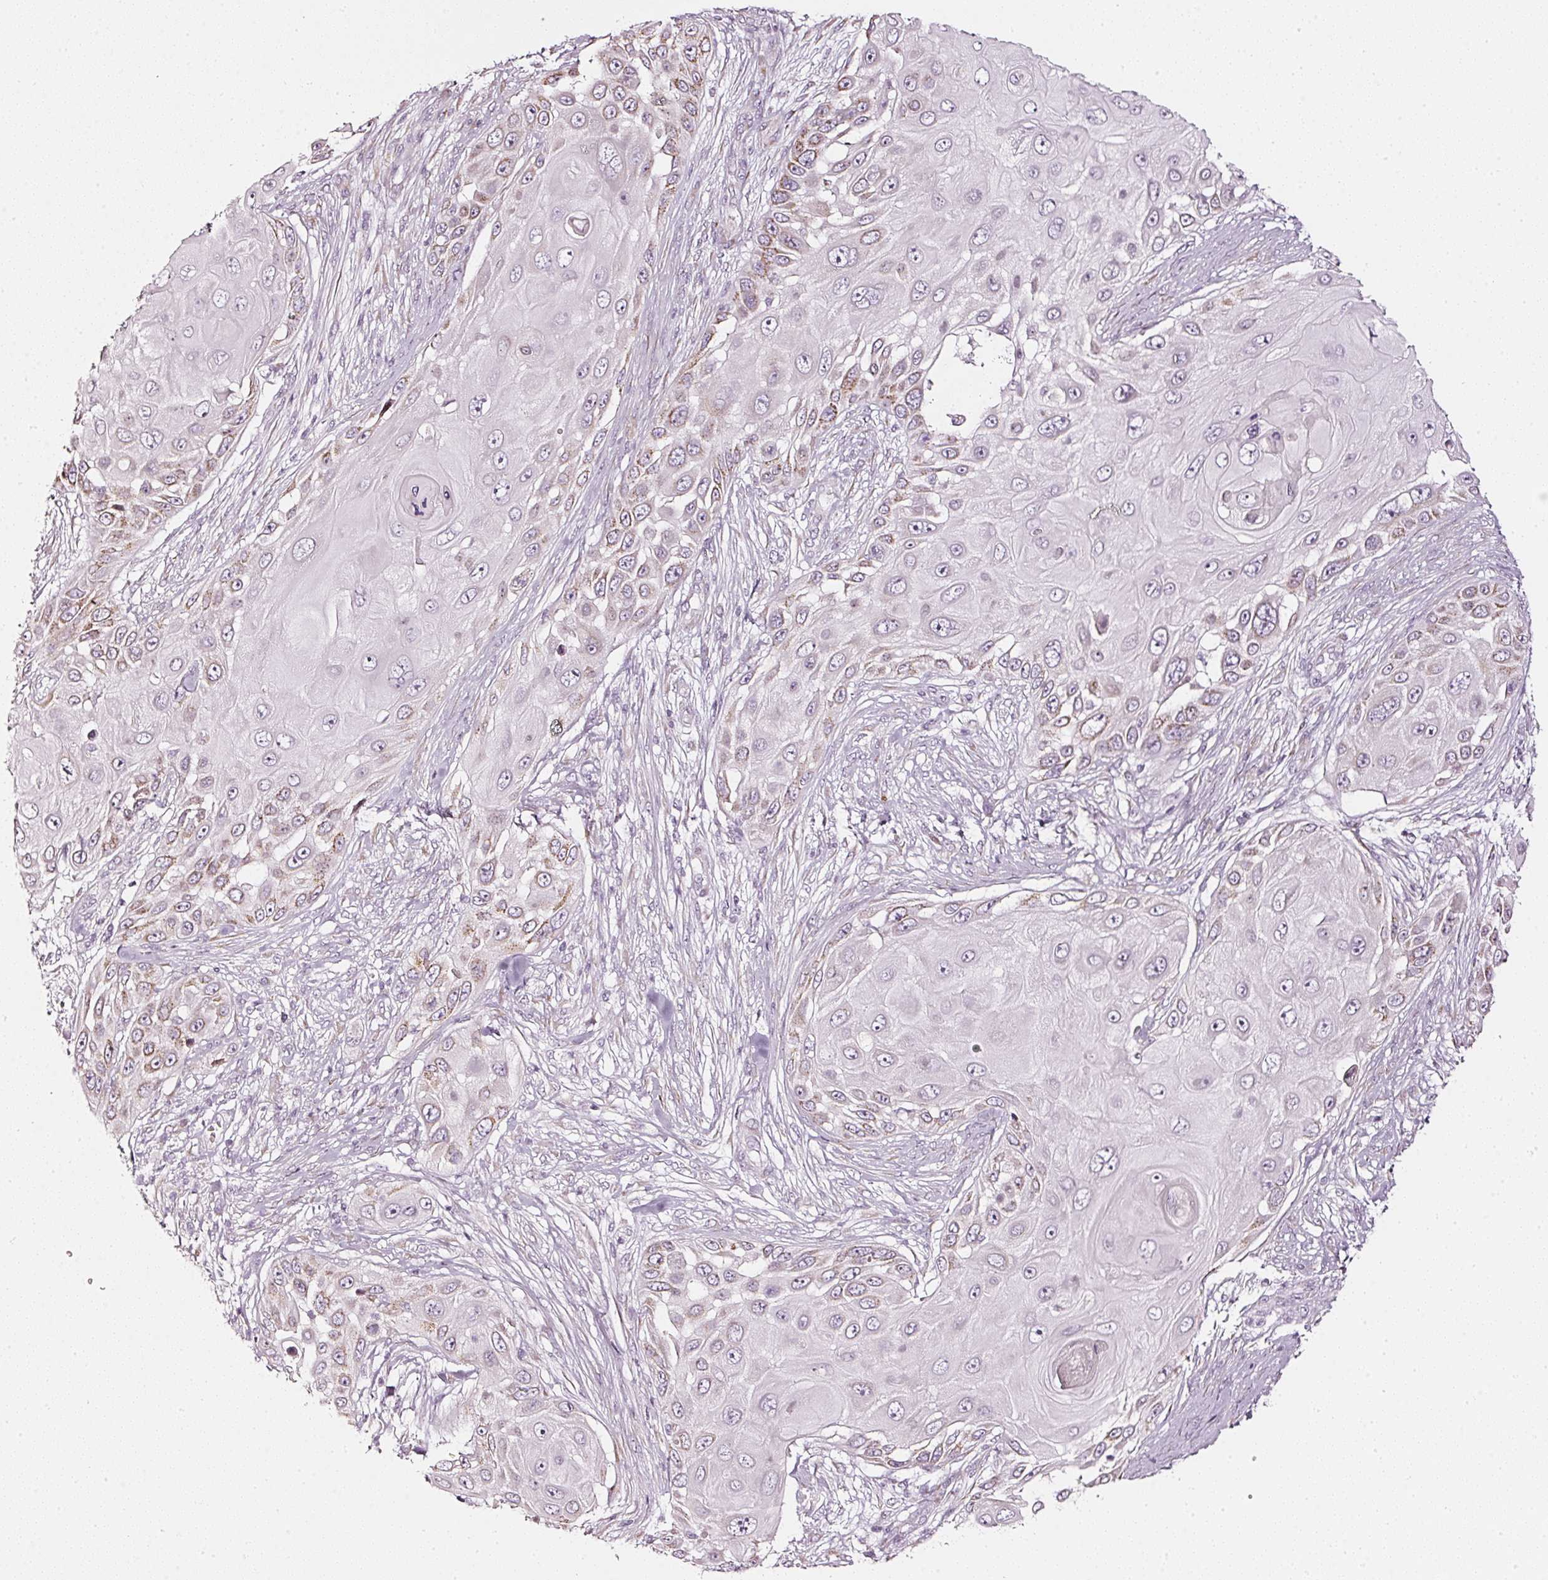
{"staining": {"intensity": "weak", "quantity": "<25%", "location": "cytoplasmic/membranous"}, "tissue": "skin cancer", "cell_type": "Tumor cells", "image_type": "cancer", "snomed": [{"axis": "morphology", "description": "Squamous cell carcinoma, NOS"}, {"axis": "topography", "description": "Skin"}], "caption": "There is no significant expression in tumor cells of skin cancer (squamous cell carcinoma).", "gene": "SDF4", "patient": {"sex": "female", "age": 44}}